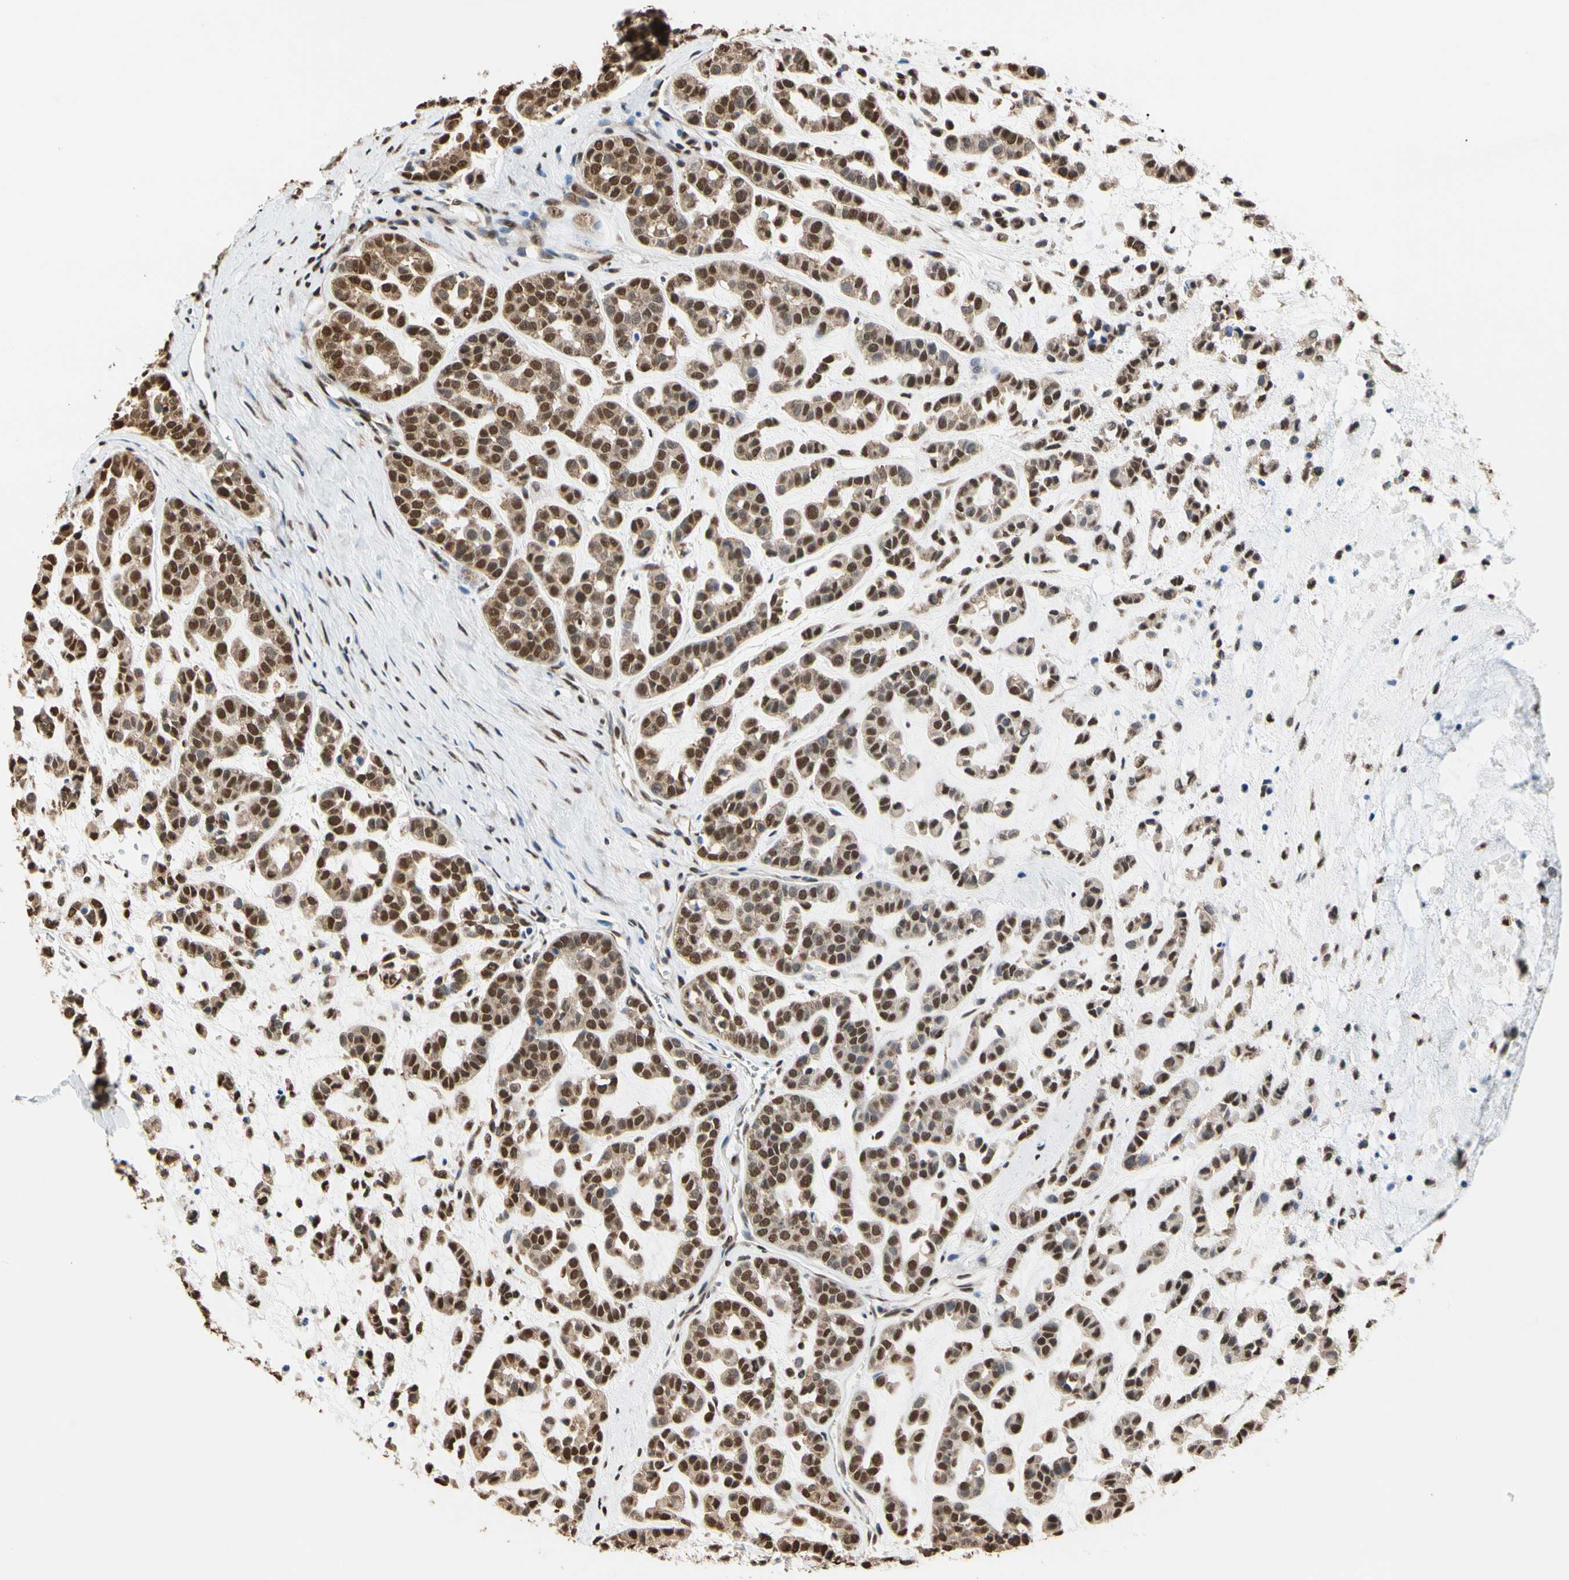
{"staining": {"intensity": "strong", "quantity": ">75%", "location": "cytoplasmic/membranous,nuclear"}, "tissue": "head and neck cancer", "cell_type": "Tumor cells", "image_type": "cancer", "snomed": [{"axis": "morphology", "description": "Carcinoma, NOS"}, {"axis": "topography", "description": "Head-Neck"}], "caption": "The immunohistochemical stain highlights strong cytoplasmic/membranous and nuclear expression in tumor cells of head and neck carcinoma tissue.", "gene": "HNRNPK", "patient": {"sex": "male", "age": 87}}